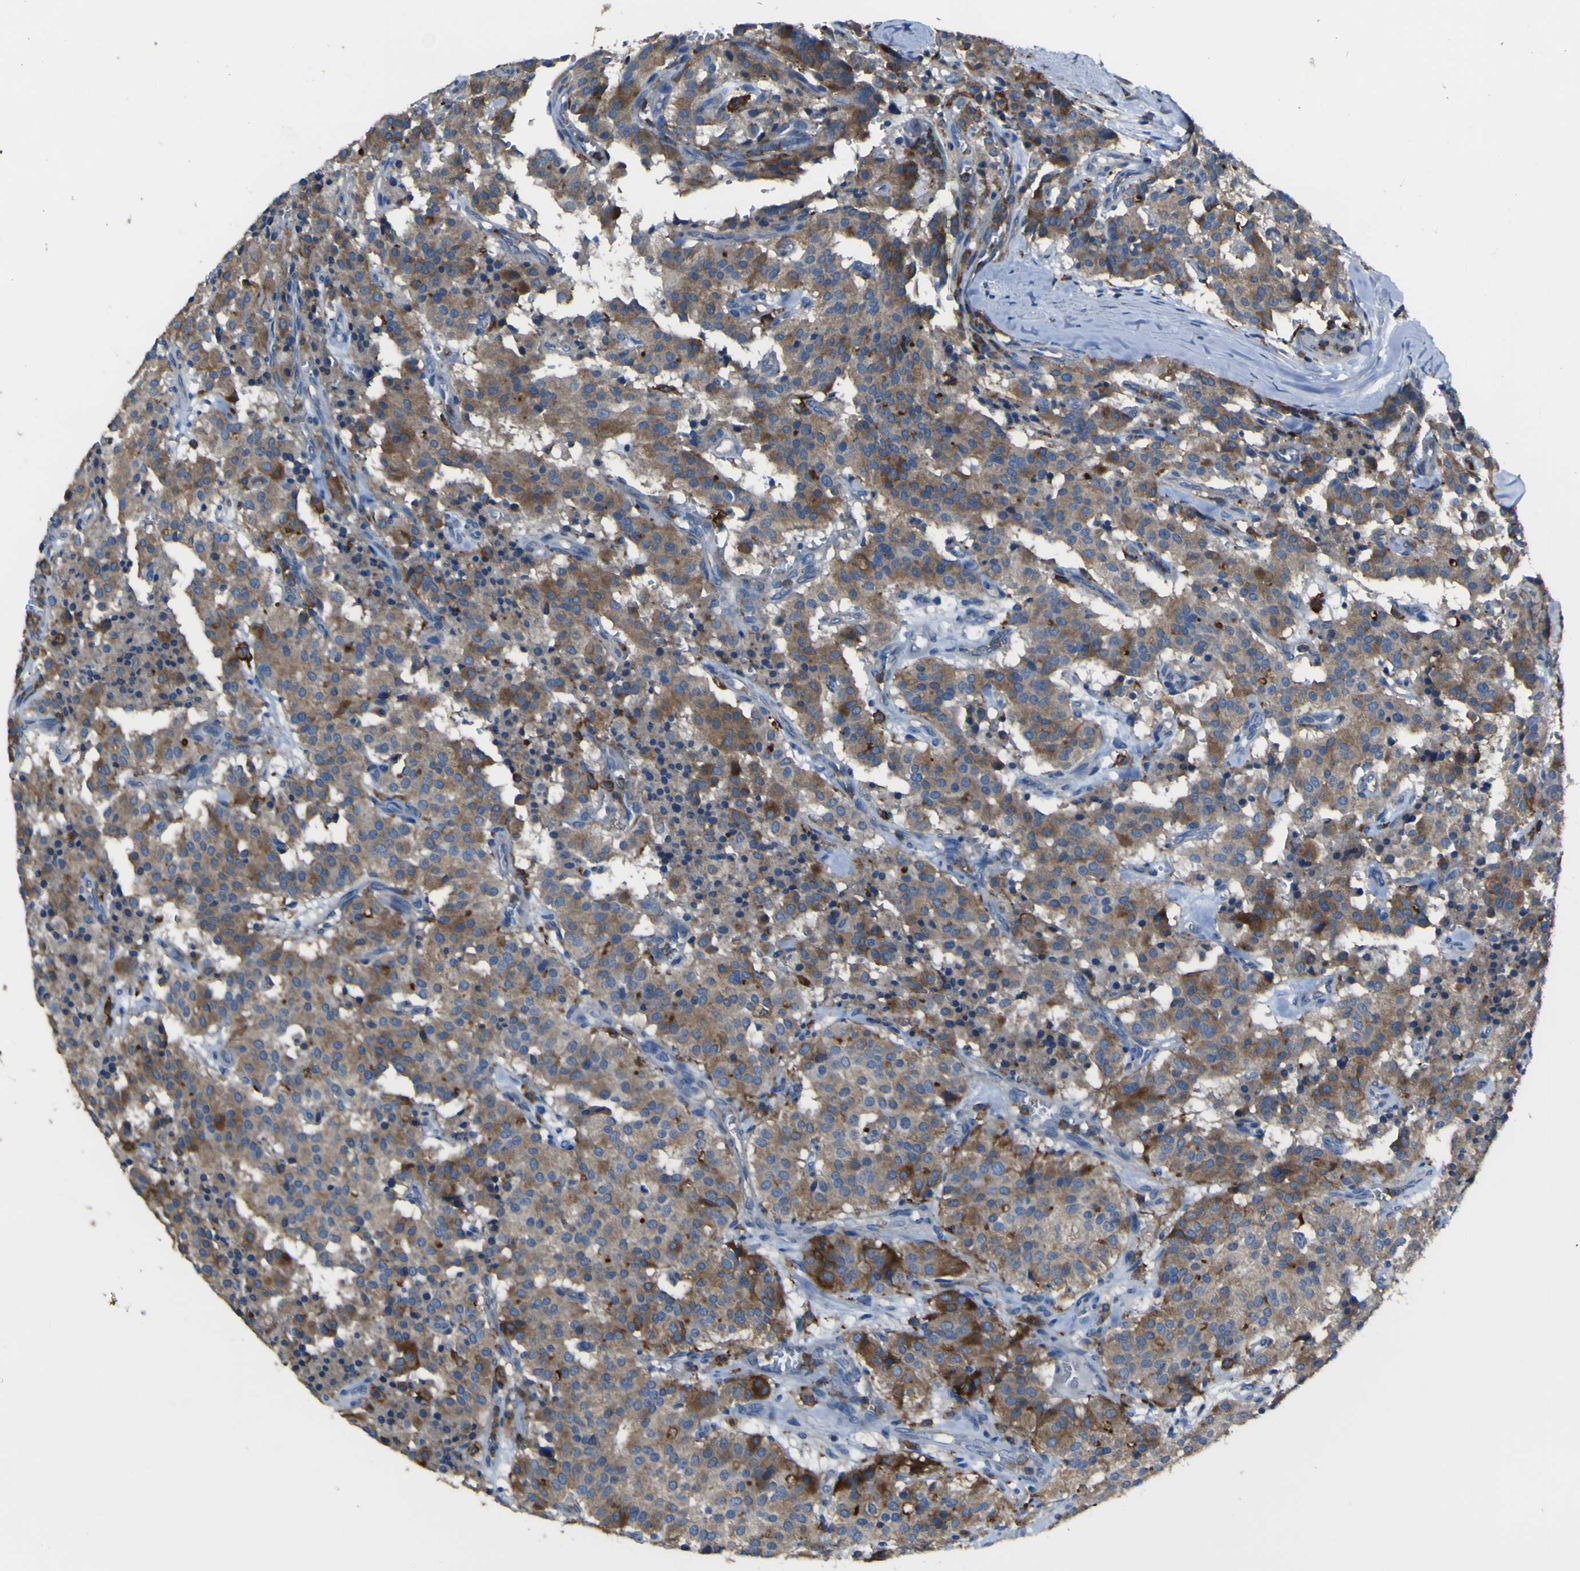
{"staining": {"intensity": "moderate", "quantity": ">75%", "location": "cytoplasmic/membranous"}, "tissue": "carcinoid", "cell_type": "Tumor cells", "image_type": "cancer", "snomed": [{"axis": "morphology", "description": "Carcinoid, malignant, NOS"}, {"axis": "topography", "description": "Lung"}], "caption": "Immunohistochemical staining of carcinoid displays medium levels of moderate cytoplasmic/membranous positivity in approximately >75% of tumor cells. The staining was performed using DAB (3,3'-diaminobenzidine), with brown indicating positive protein expression. Nuclei are stained blue with hematoxylin.", "gene": "LAIR1", "patient": {"sex": "male", "age": 30}}